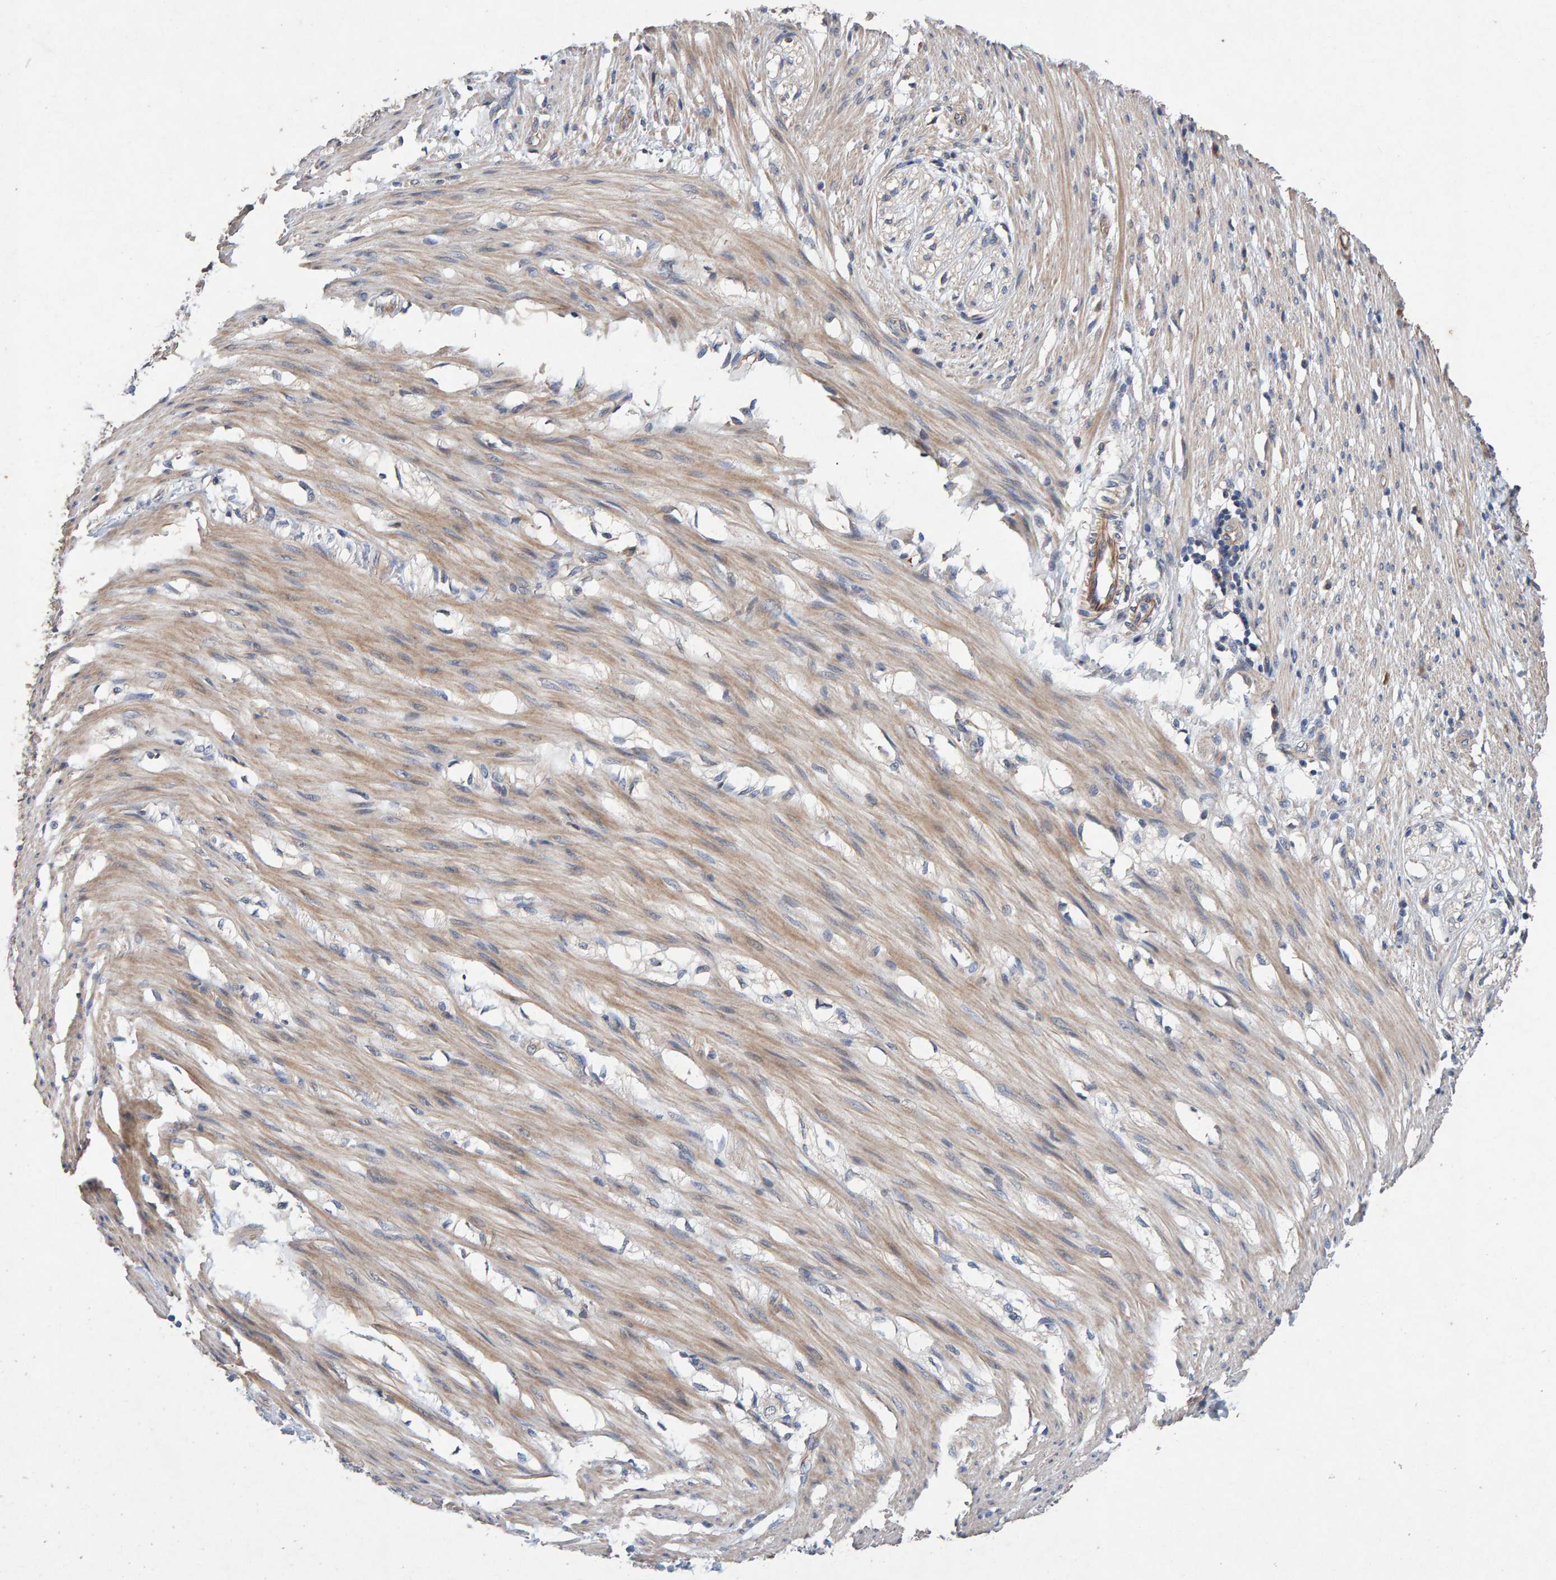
{"staining": {"intensity": "weak", "quantity": "25%-75%", "location": "cytoplasmic/membranous"}, "tissue": "smooth muscle", "cell_type": "Smooth muscle cells", "image_type": "normal", "snomed": [{"axis": "morphology", "description": "Normal tissue, NOS"}, {"axis": "morphology", "description": "Adenocarcinoma, NOS"}, {"axis": "topography", "description": "Smooth muscle"}, {"axis": "topography", "description": "Colon"}], "caption": "Normal smooth muscle exhibits weak cytoplasmic/membranous staining in about 25%-75% of smooth muscle cells.", "gene": "EFR3A", "patient": {"sex": "male", "age": 14}}